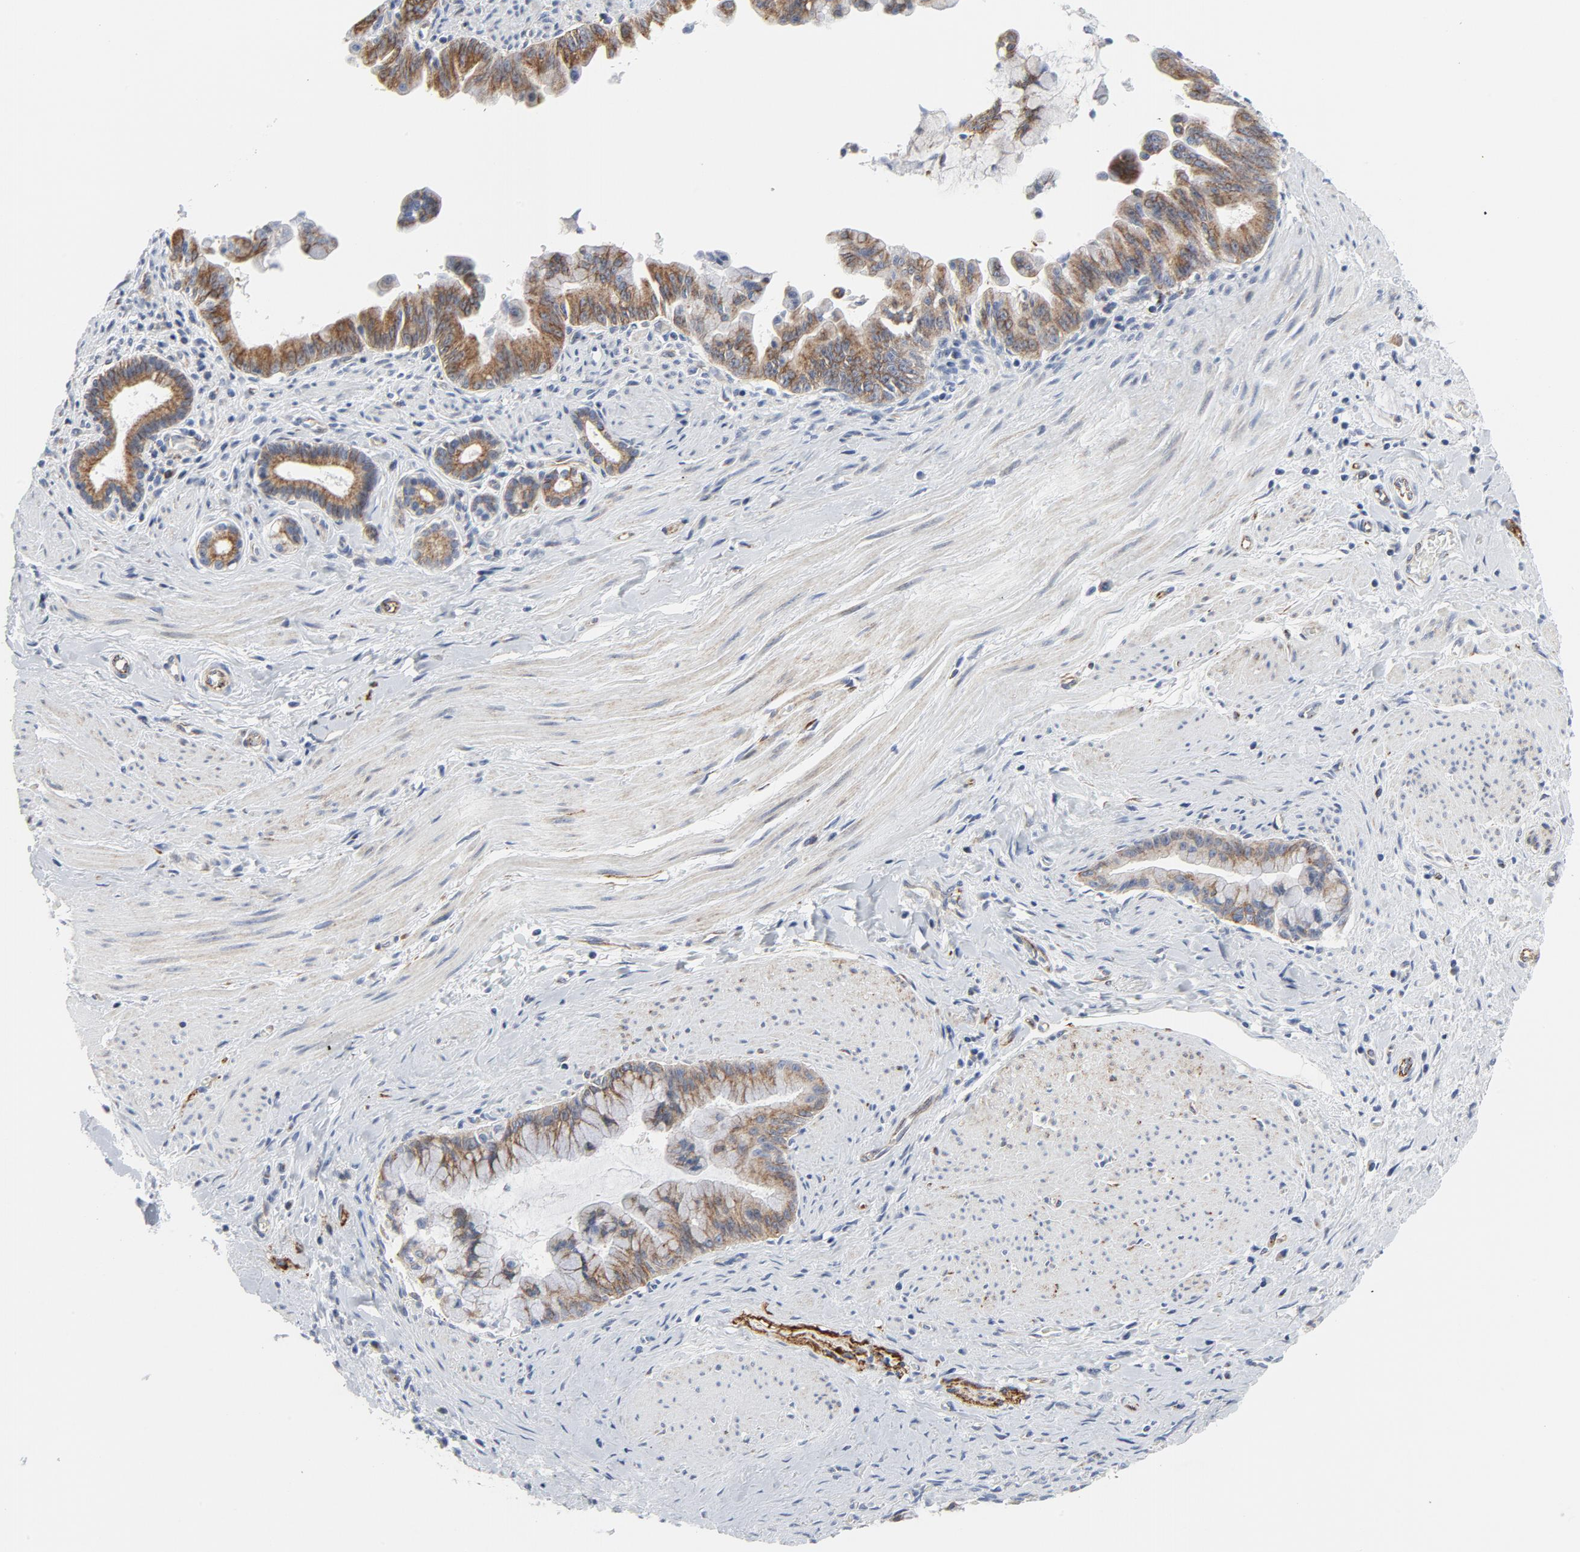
{"staining": {"intensity": "moderate", "quantity": "25%-75%", "location": "cytoplasmic/membranous"}, "tissue": "pancreatic cancer", "cell_type": "Tumor cells", "image_type": "cancer", "snomed": [{"axis": "morphology", "description": "Adenocarcinoma, NOS"}, {"axis": "topography", "description": "Pancreas"}], "caption": "Approximately 25%-75% of tumor cells in pancreatic cancer (adenocarcinoma) show moderate cytoplasmic/membranous protein staining as visualized by brown immunohistochemical staining.", "gene": "TUBB1", "patient": {"sex": "male", "age": 59}}